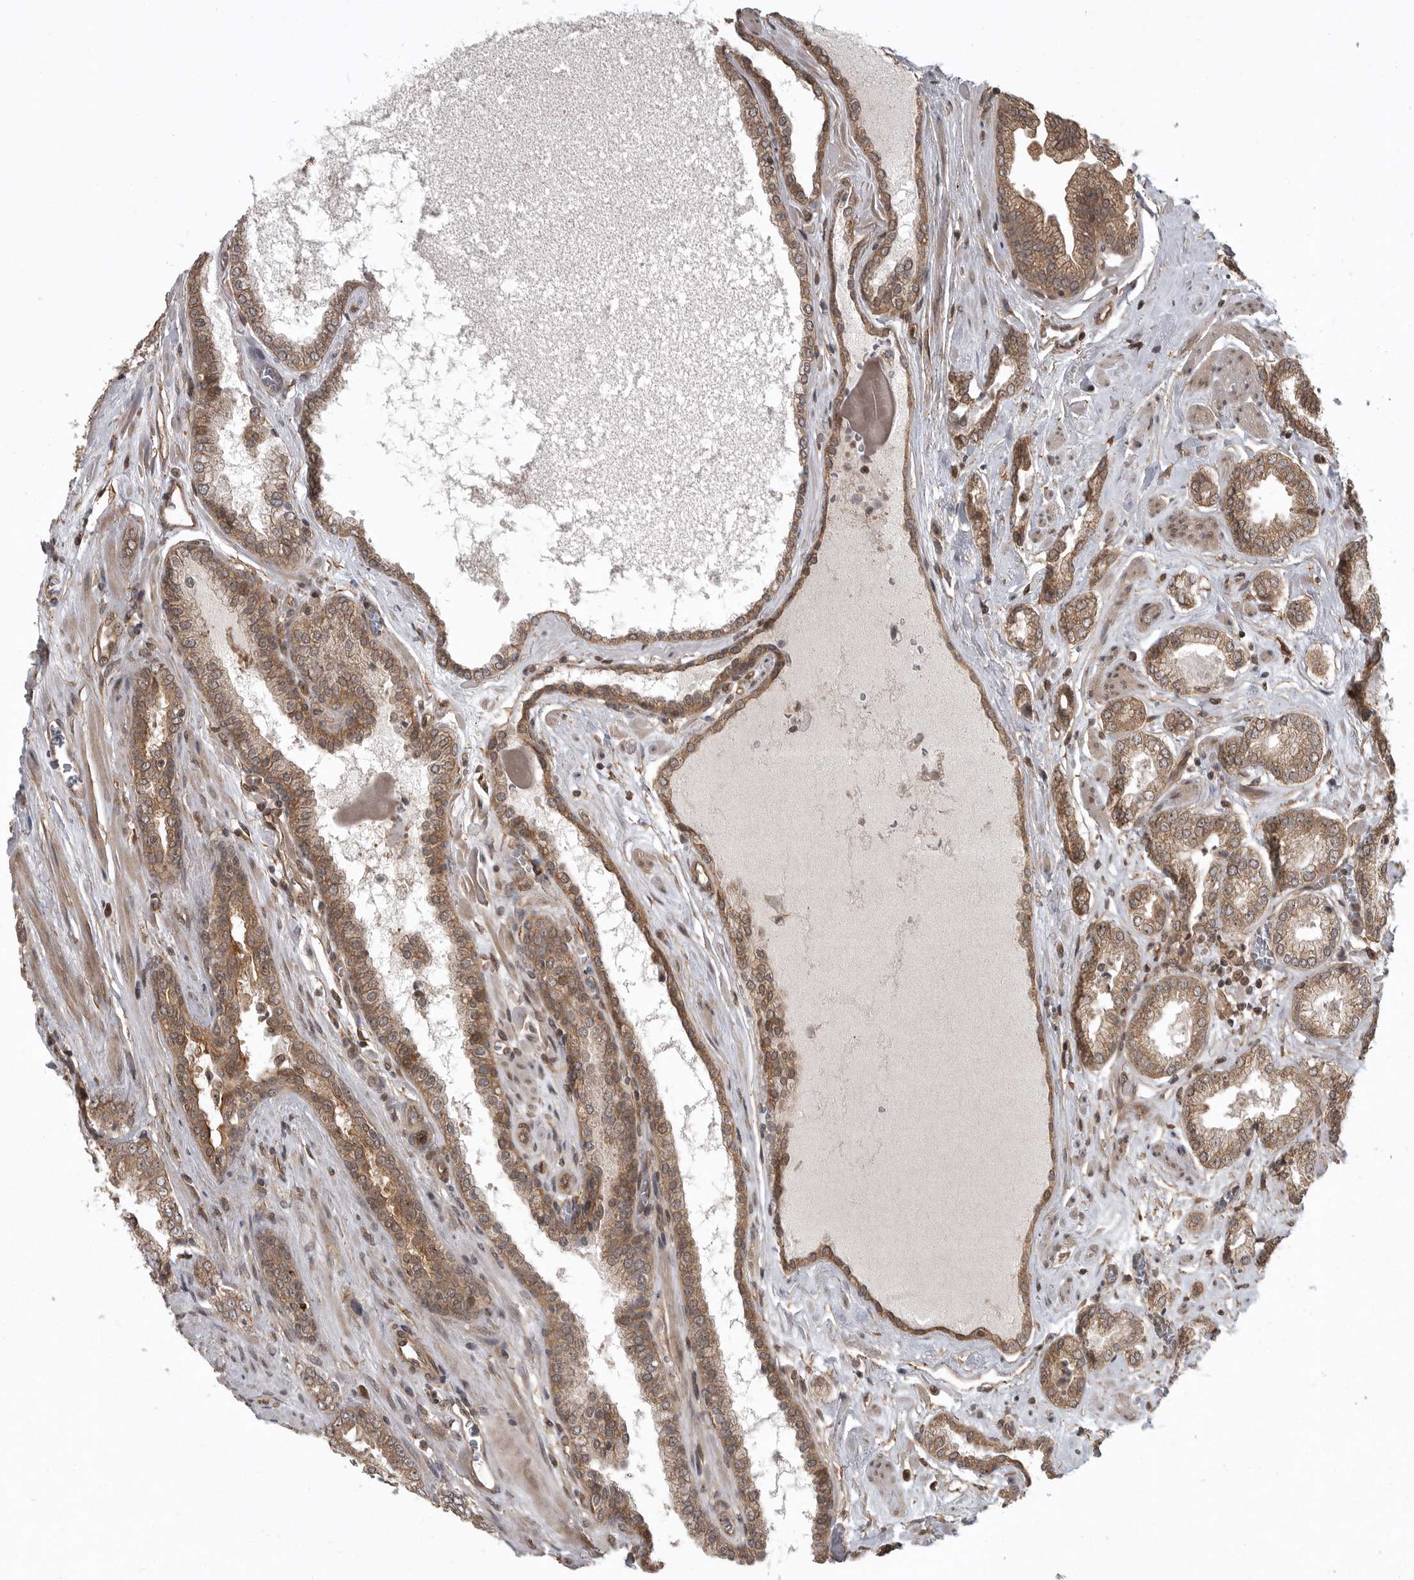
{"staining": {"intensity": "moderate", "quantity": ">75%", "location": "cytoplasmic/membranous"}, "tissue": "prostate cancer", "cell_type": "Tumor cells", "image_type": "cancer", "snomed": [{"axis": "morphology", "description": "Adenocarcinoma, Low grade"}, {"axis": "topography", "description": "Prostate"}], "caption": "A photomicrograph of human prostate cancer stained for a protein demonstrates moderate cytoplasmic/membranous brown staining in tumor cells.", "gene": "DNAJC8", "patient": {"sex": "male", "age": 62}}